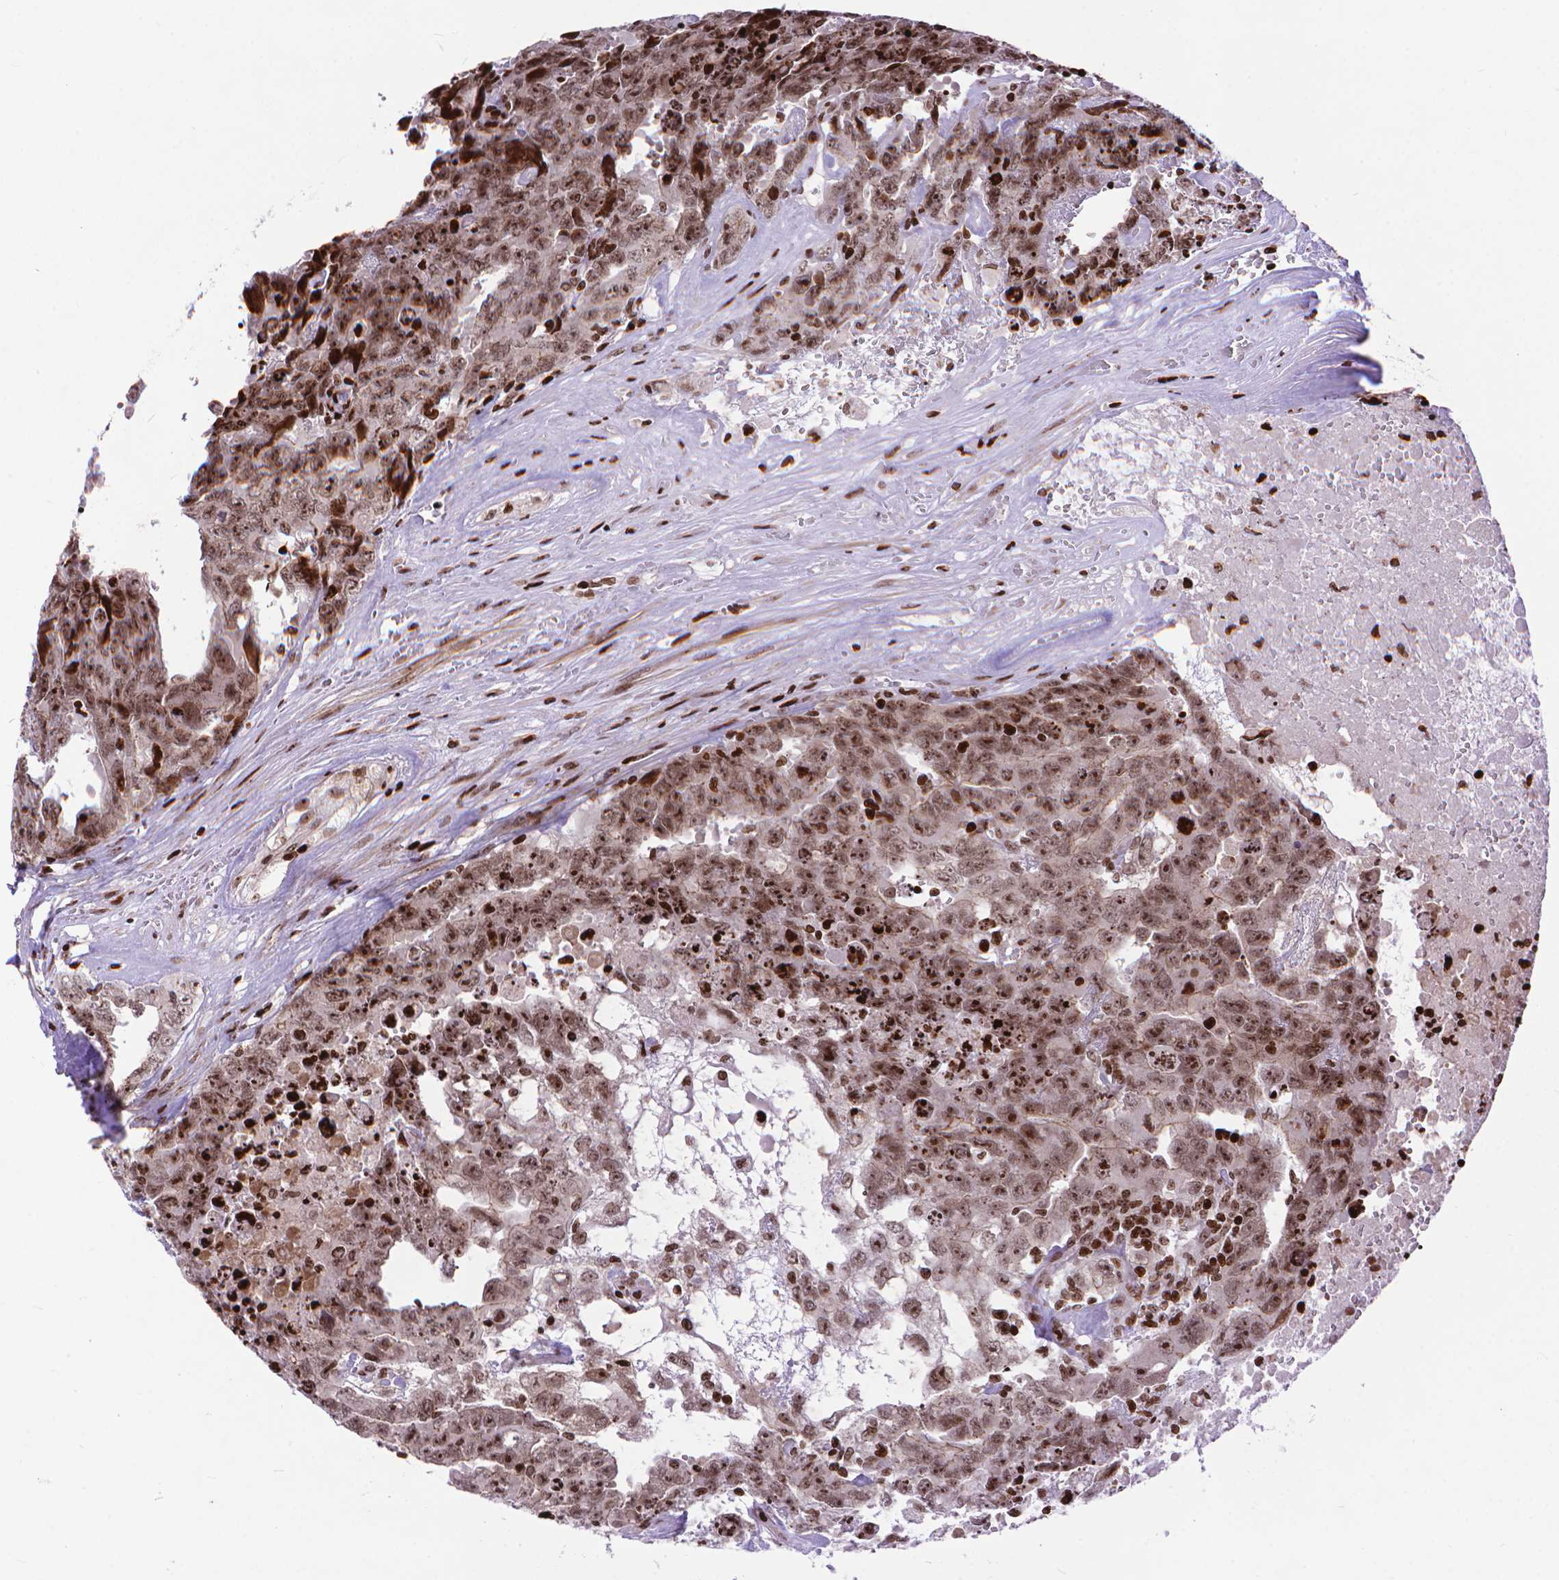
{"staining": {"intensity": "moderate", "quantity": ">75%", "location": "nuclear"}, "tissue": "testis cancer", "cell_type": "Tumor cells", "image_type": "cancer", "snomed": [{"axis": "morphology", "description": "Carcinoma, Embryonal, NOS"}, {"axis": "topography", "description": "Testis"}], "caption": "Embryonal carcinoma (testis) stained with a protein marker shows moderate staining in tumor cells.", "gene": "AMER1", "patient": {"sex": "male", "age": 24}}